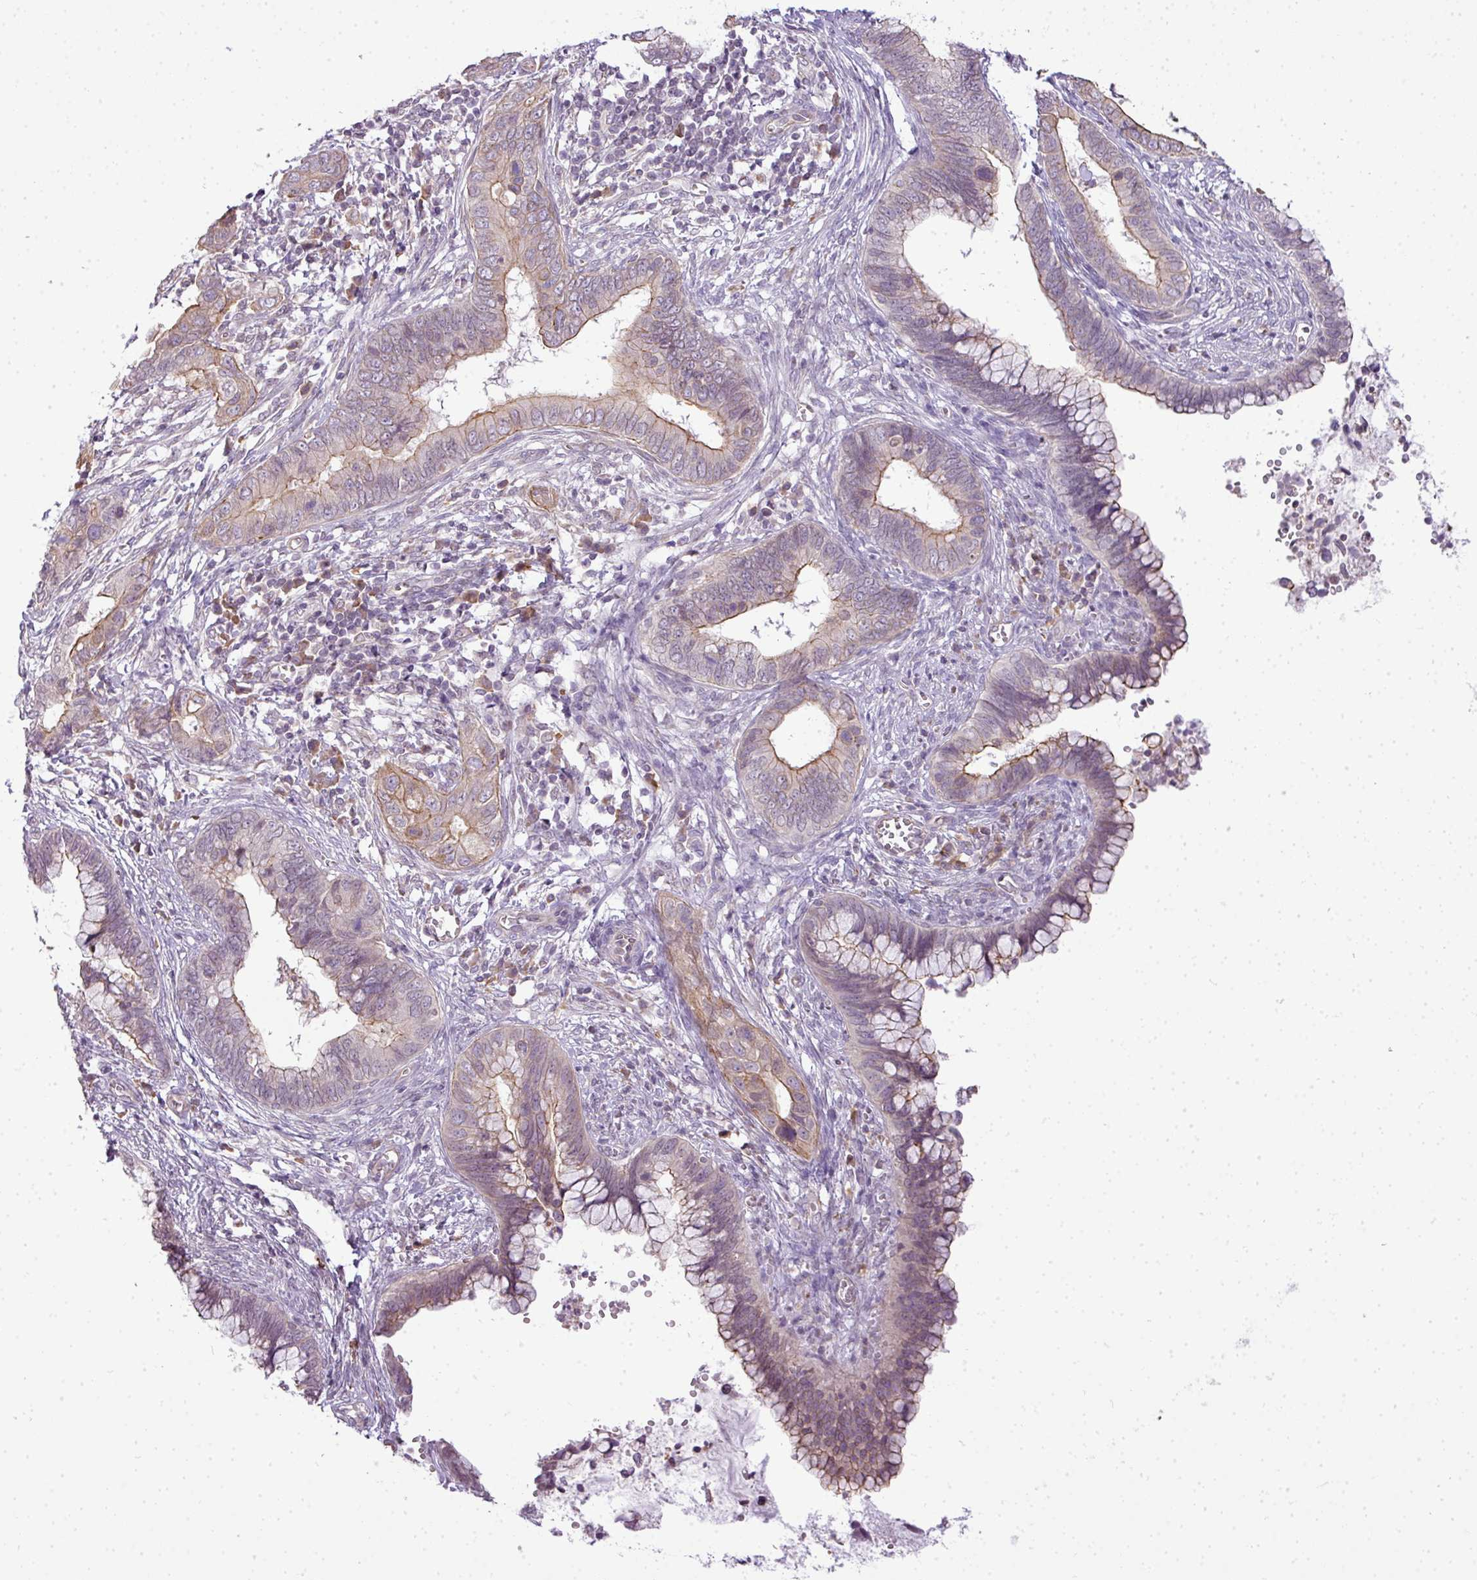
{"staining": {"intensity": "moderate", "quantity": "25%-75%", "location": "cytoplasmic/membranous"}, "tissue": "cervical cancer", "cell_type": "Tumor cells", "image_type": "cancer", "snomed": [{"axis": "morphology", "description": "Adenocarcinoma, NOS"}, {"axis": "topography", "description": "Cervix"}], "caption": "Moderate cytoplasmic/membranous positivity is identified in approximately 25%-75% of tumor cells in adenocarcinoma (cervical). (DAB = brown stain, brightfield microscopy at high magnification).", "gene": "COX18", "patient": {"sex": "female", "age": 44}}